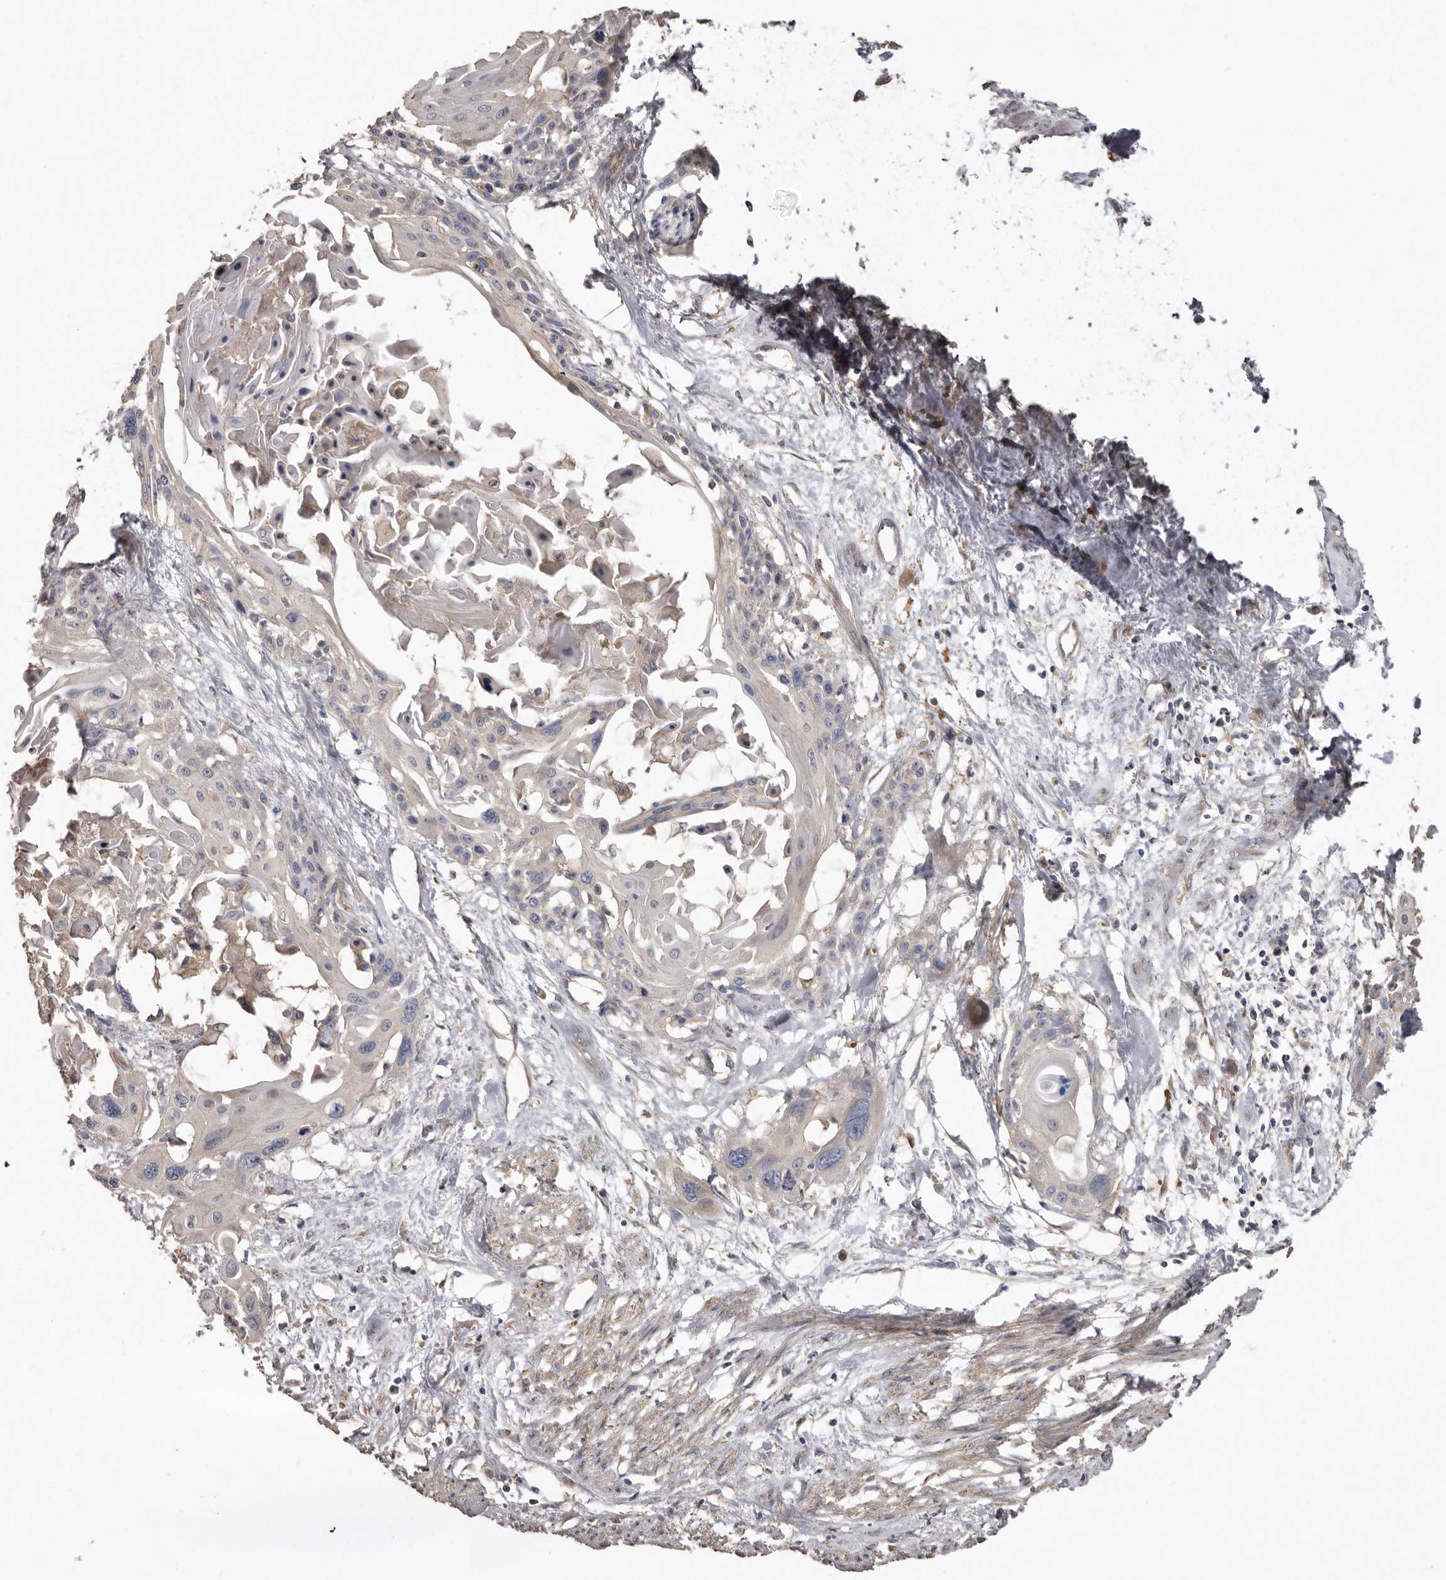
{"staining": {"intensity": "negative", "quantity": "none", "location": "none"}, "tissue": "cervical cancer", "cell_type": "Tumor cells", "image_type": "cancer", "snomed": [{"axis": "morphology", "description": "Squamous cell carcinoma, NOS"}, {"axis": "topography", "description": "Cervix"}], "caption": "Immunohistochemistry histopathology image of neoplastic tissue: cervical cancer stained with DAB exhibits no significant protein staining in tumor cells. (IHC, brightfield microscopy, high magnification).", "gene": "FLCN", "patient": {"sex": "female", "age": 57}}